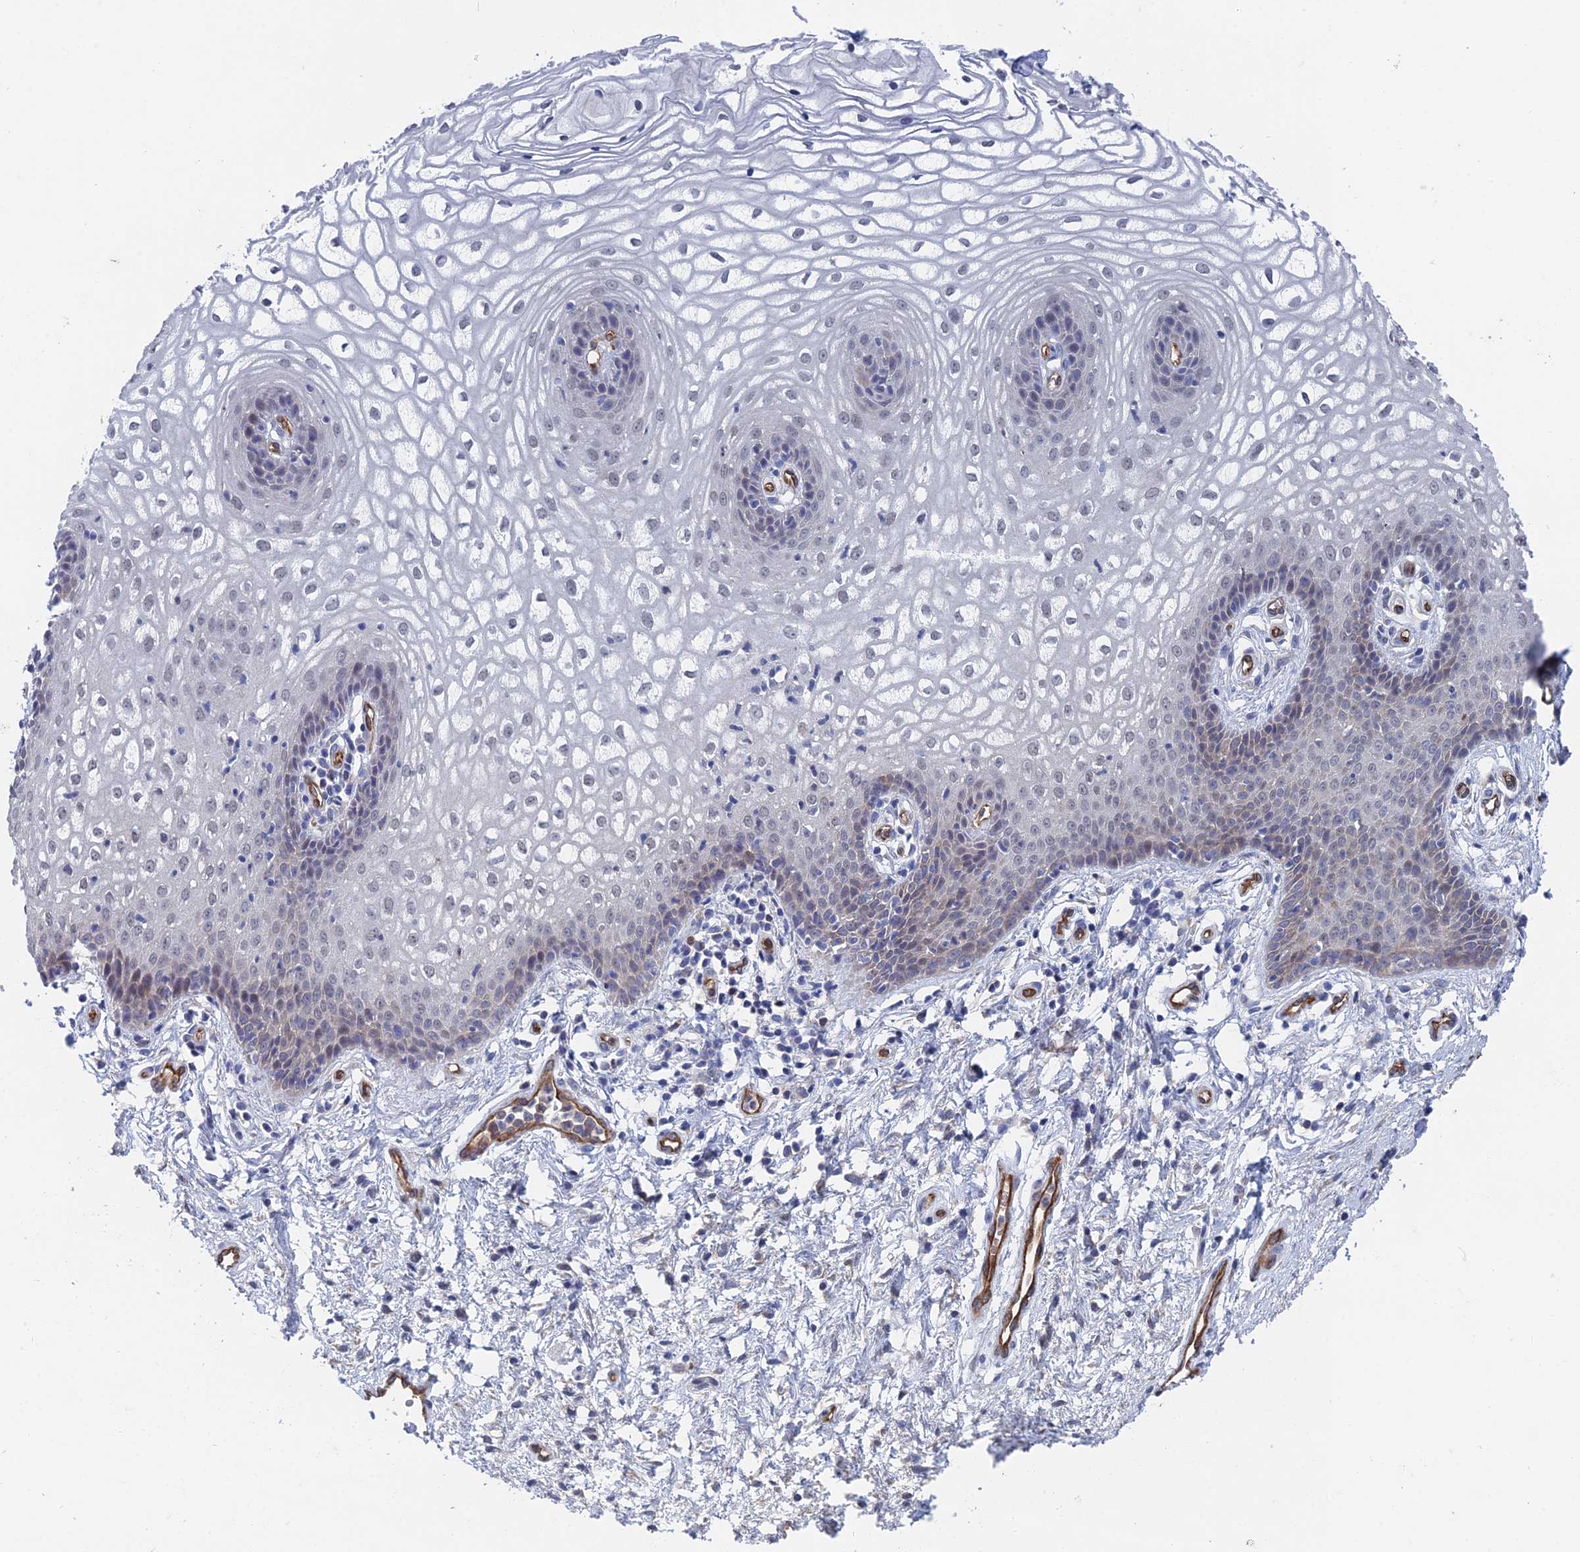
{"staining": {"intensity": "negative", "quantity": "none", "location": "none"}, "tissue": "vagina", "cell_type": "Squamous epithelial cells", "image_type": "normal", "snomed": [{"axis": "morphology", "description": "Normal tissue, NOS"}, {"axis": "topography", "description": "Vagina"}], "caption": "High magnification brightfield microscopy of unremarkable vagina stained with DAB (3,3'-diaminobenzidine) (brown) and counterstained with hematoxylin (blue): squamous epithelial cells show no significant positivity.", "gene": "ARAP3", "patient": {"sex": "female", "age": 34}}